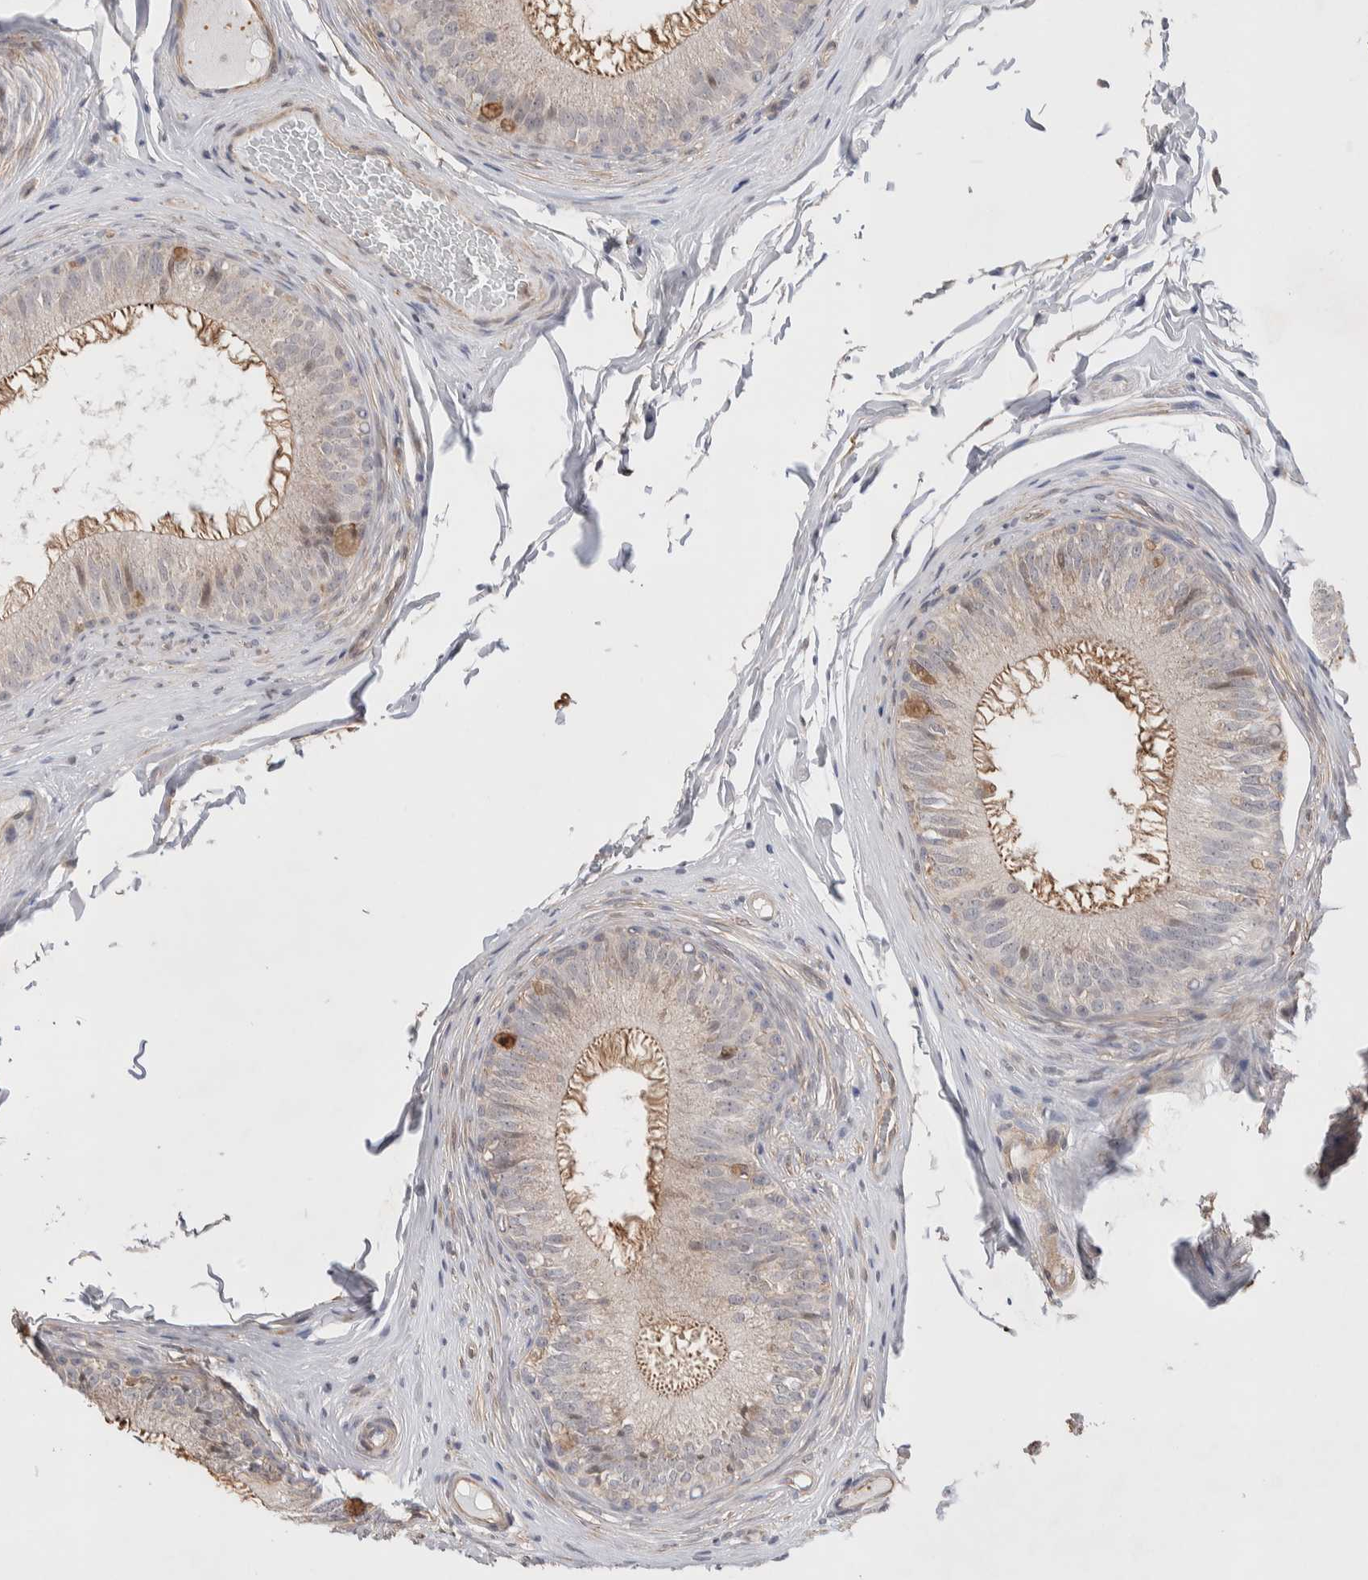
{"staining": {"intensity": "moderate", "quantity": ">75%", "location": "cytoplasmic/membranous"}, "tissue": "epididymis", "cell_type": "Glandular cells", "image_type": "normal", "snomed": [{"axis": "morphology", "description": "Normal tissue, NOS"}, {"axis": "topography", "description": "Epididymis"}], "caption": "Brown immunohistochemical staining in normal human epididymis displays moderate cytoplasmic/membranous expression in about >75% of glandular cells. (DAB (3,3'-diaminobenzidine) IHC with brightfield microscopy, high magnification).", "gene": "ZNF704", "patient": {"sex": "male", "age": 32}}